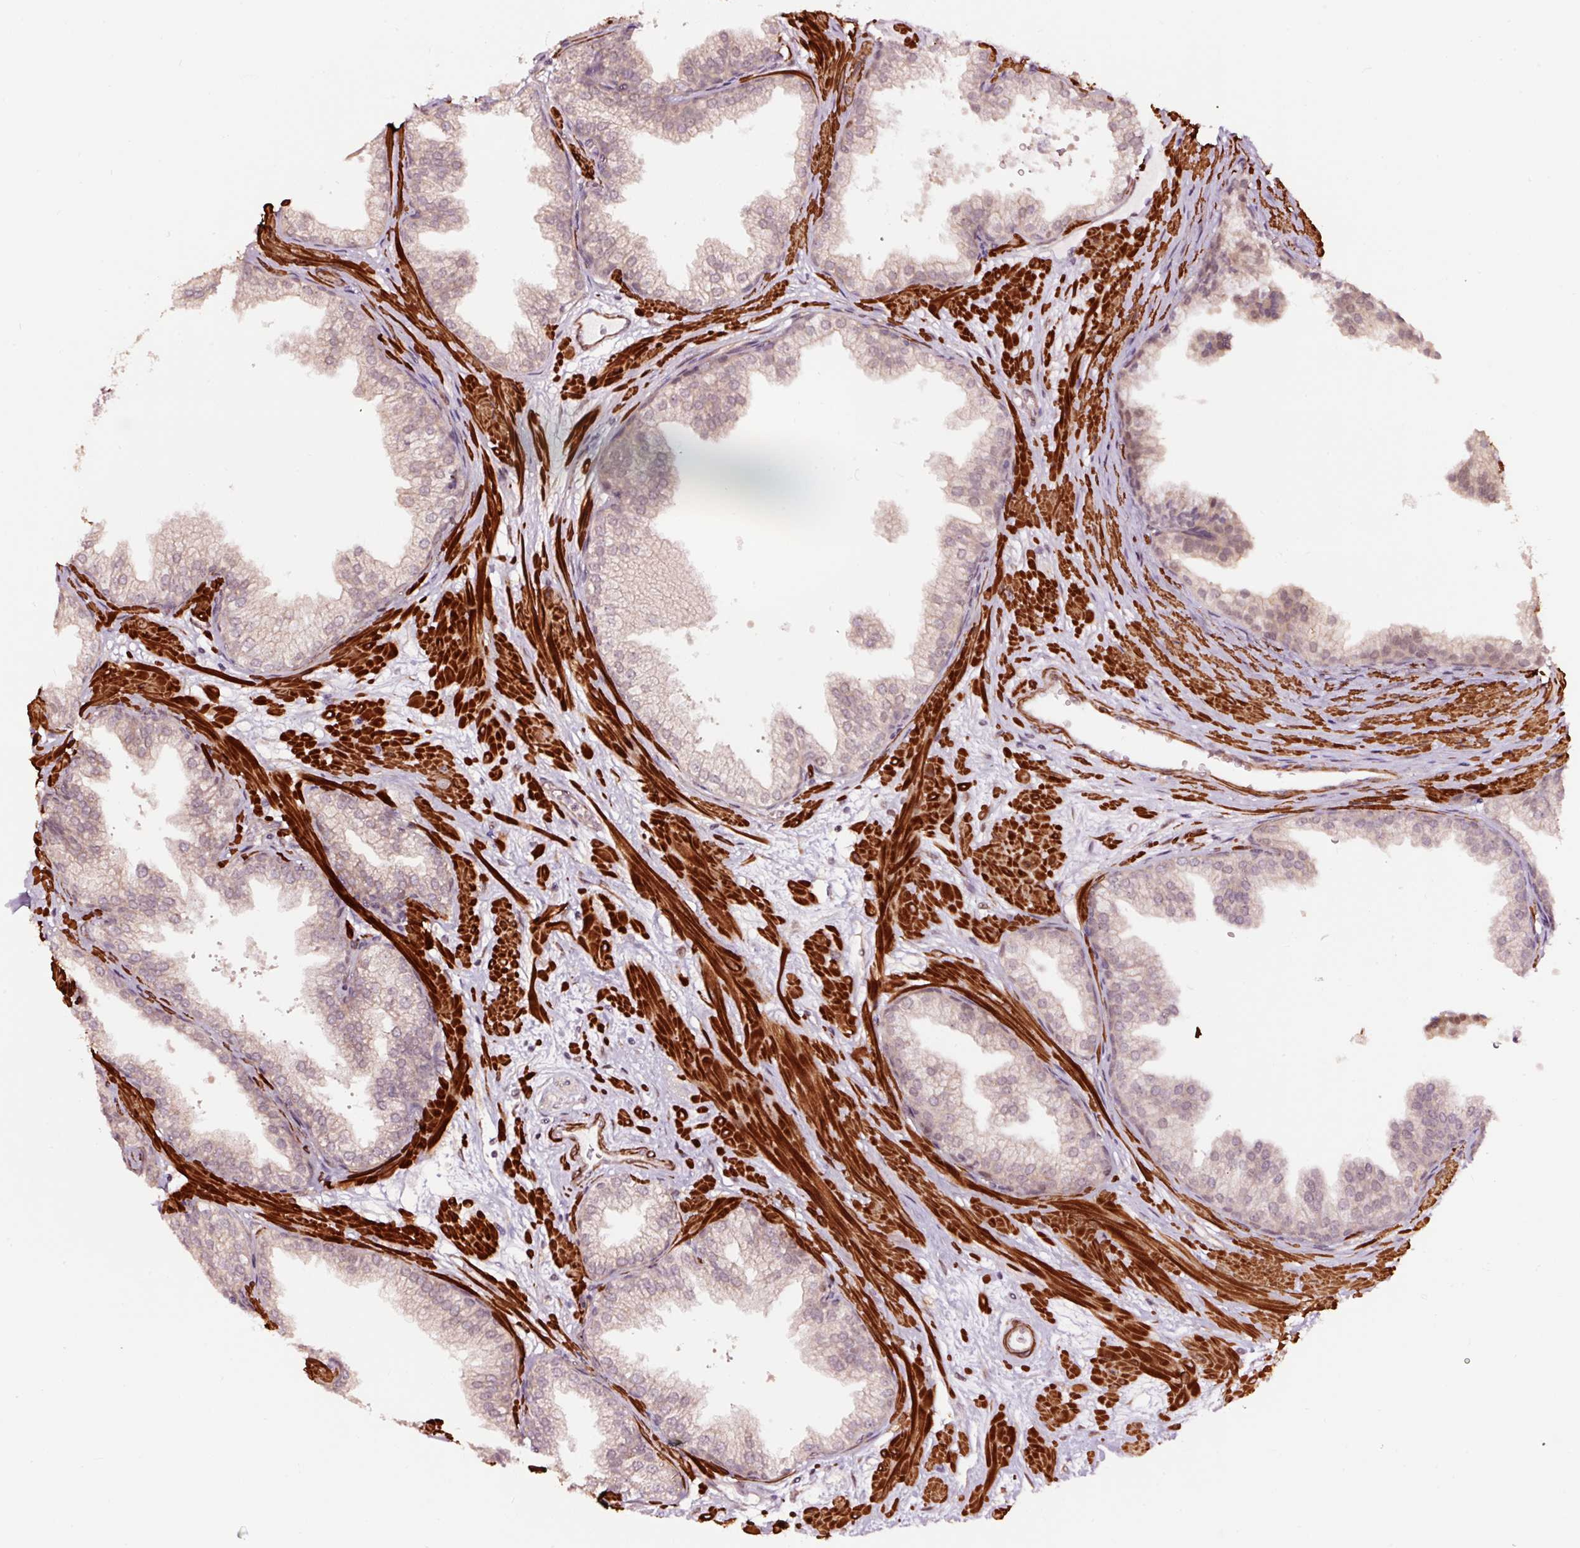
{"staining": {"intensity": "weak", "quantity": "25%-75%", "location": "nuclear"}, "tissue": "prostate", "cell_type": "Glandular cells", "image_type": "normal", "snomed": [{"axis": "morphology", "description": "Normal tissue, NOS"}, {"axis": "topography", "description": "Prostate"}], "caption": "Weak nuclear positivity for a protein is seen in about 25%-75% of glandular cells of normal prostate using immunohistochemistry.", "gene": "TPM1", "patient": {"sex": "male", "age": 37}}